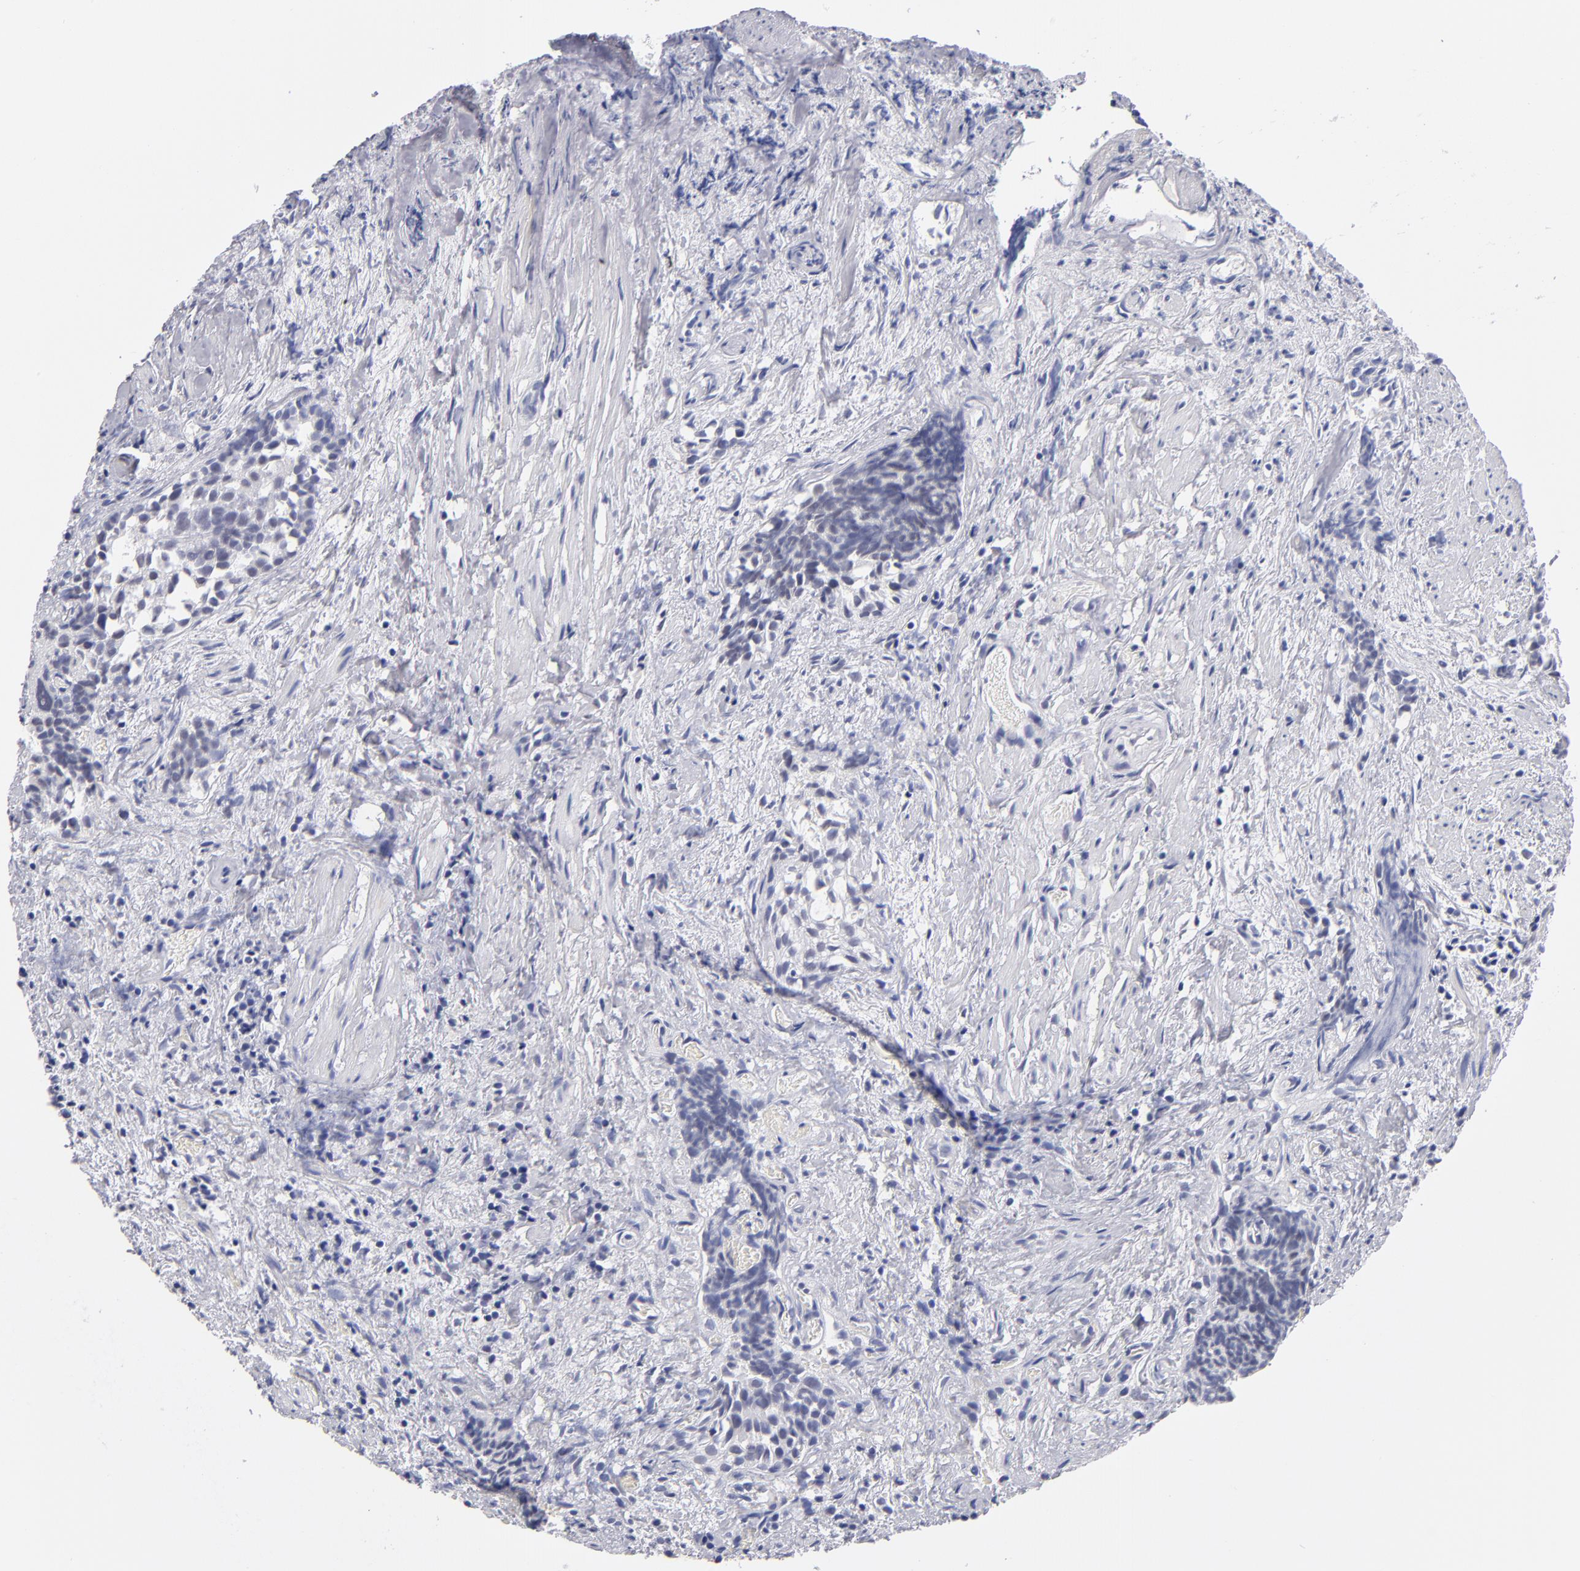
{"staining": {"intensity": "weak", "quantity": "25%-75%", "location": "cytoplasmic/membranous,nuclear"}, "tissue": "urothelial cancer", "cell_type": "Tumor cells", "image_type": "cancer", "snomed": [{"axis": "morphology", "description": "Urothelial carcinoma, High grade"}, {"axis": "topography", "description": "Urinary bladder"}], "caption": "Urothelial carcinoma (high-grade) tissue displays weak cytoplasmic/membranous and nuclear staining in approximately 25%-75% of tumor cells", "gene": "TEX11", "patient": {"sex": "female", "age": 78}}